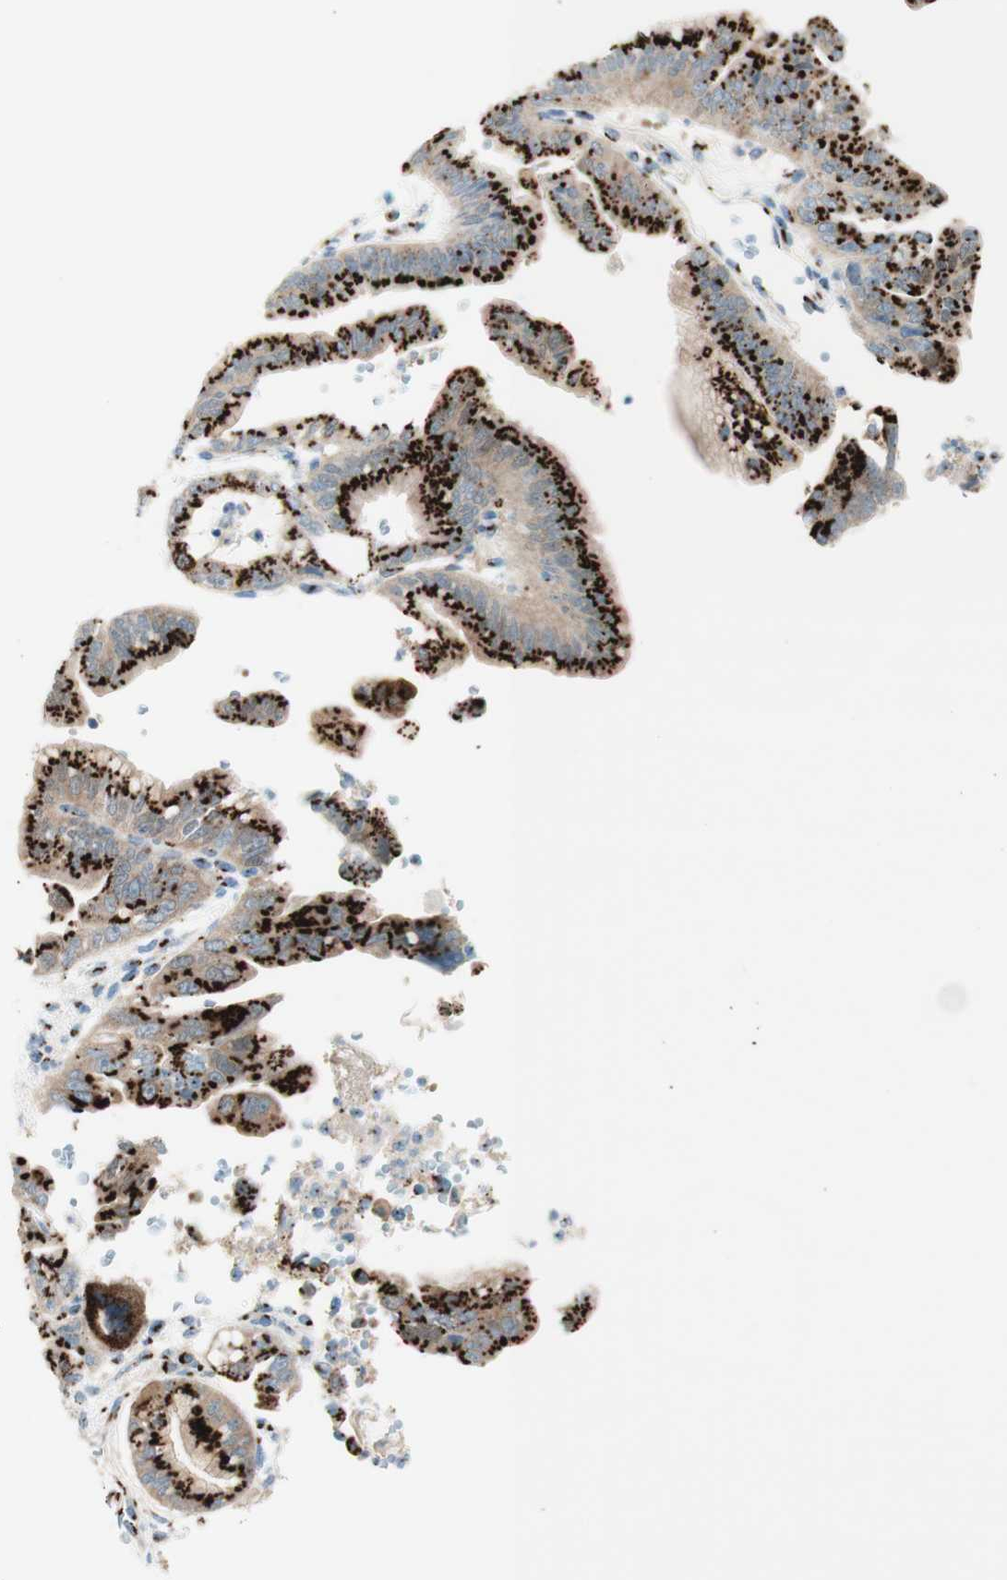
{"staining": {"intensity": "strong", "quantity": ">75%", "location": "cytoplasmic/membranous"}, "tissue": "pancreatic cancer", "cell_type": "Tumor cells", "image_type": "cancer", "snomed": [{"axis": "morphology", "description": "Adenocarcinoma, NOS"}, {"axis": "topography", "description": "Pancreas"}], "caption": "IHC (DAB (3,3'-diaminobenzidine)) staining of pancreatic adenocarcinoma reveals strong cytoplasmic/membranous protein expression in about >75% of tumor cells.", "gene": "GOLGB1", "patient": {"sex": "male", "age": 70}}